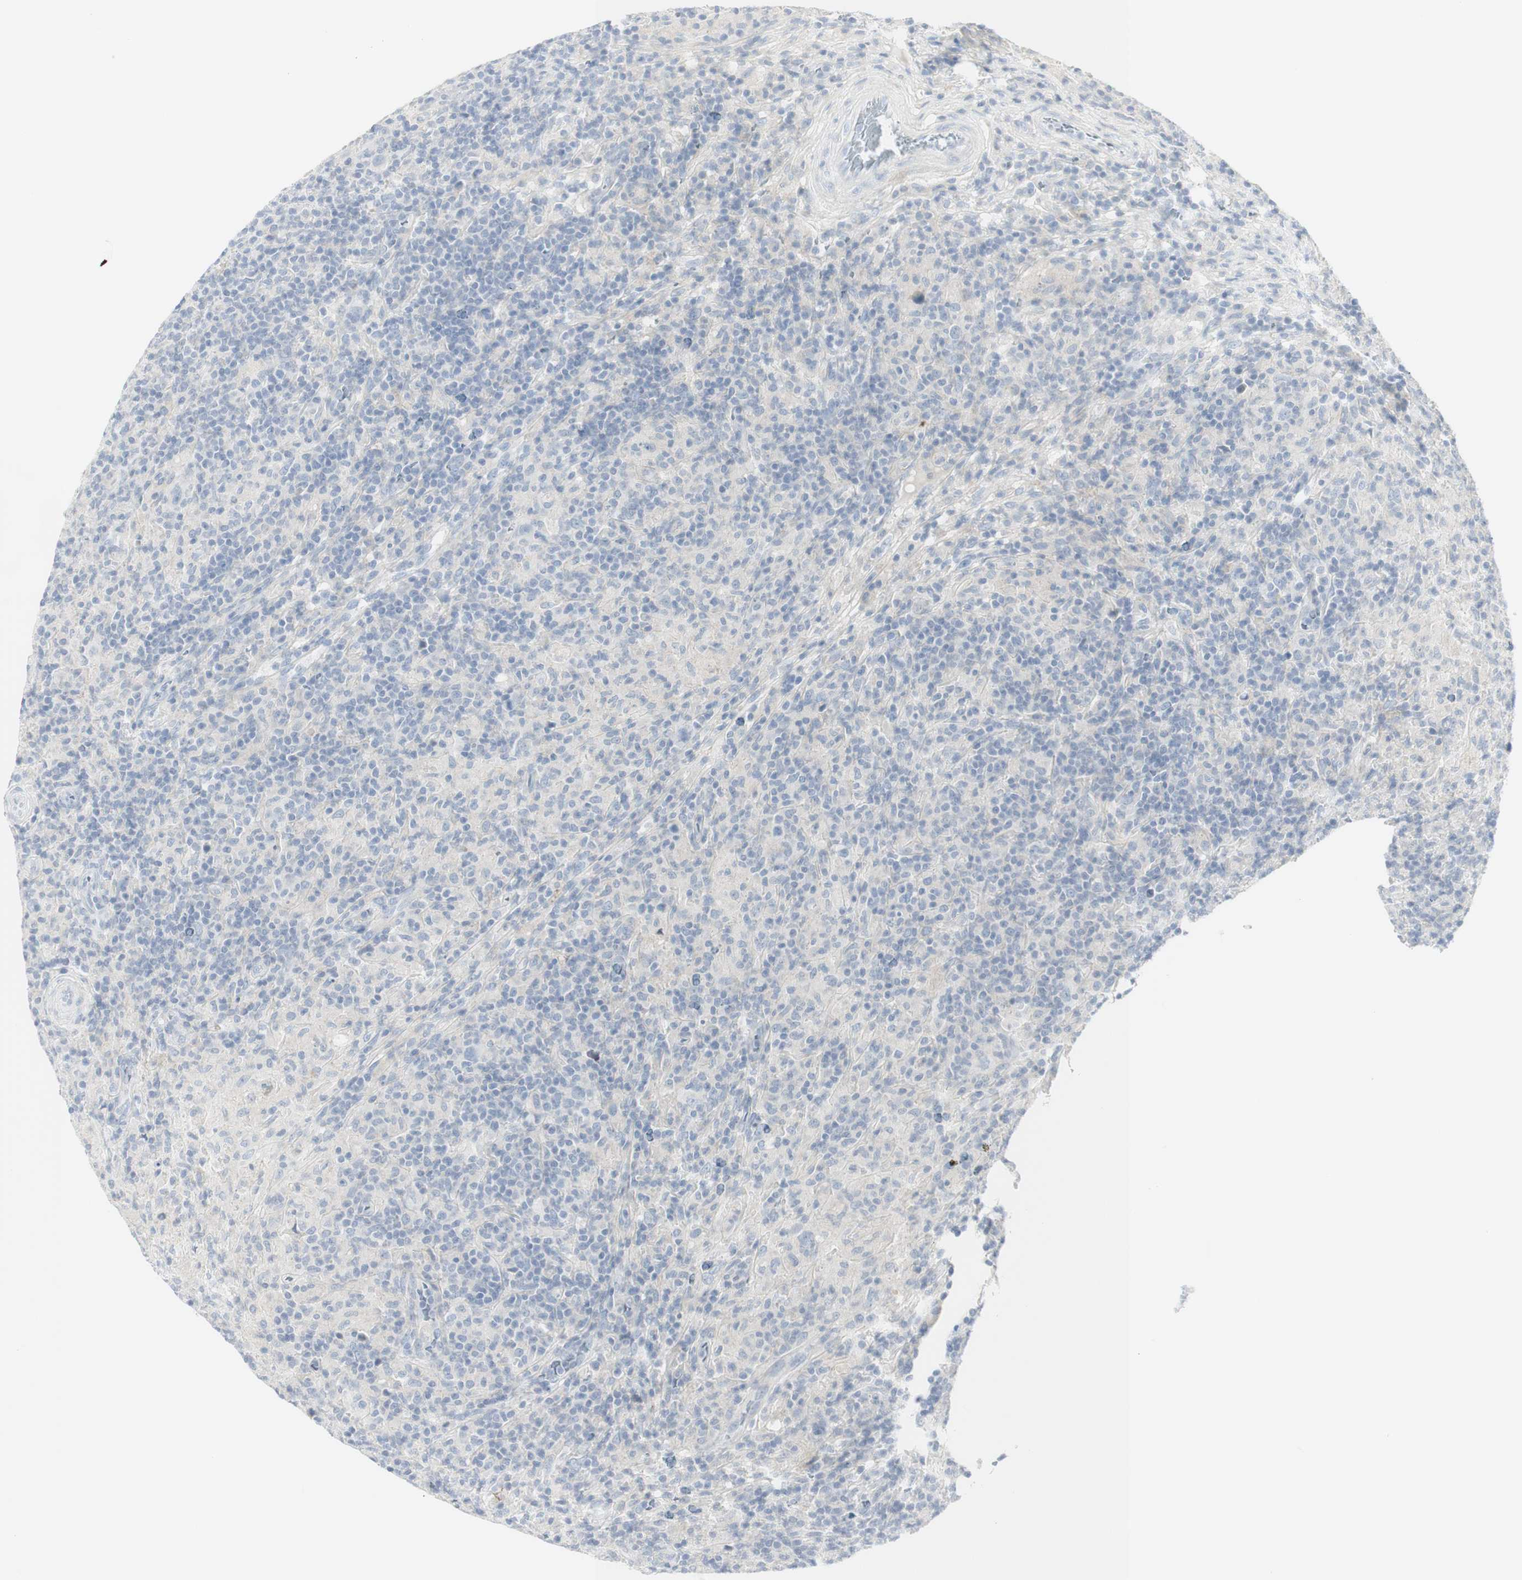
{"staining": {"intensity": "negative", "quantity": "none", "location": "none"}, "tissue": "lymphoma", "cell_type": "Tumor cells", "image_type": "cancer", "snomed": [{"axis": "morphology", "description": "Hodgkin's disease, NOS"}, {"axis": "topography", "description": "Lymph node"}], "caption": "IHC histopathology image of neoplastic tissue: human lymphoma stained with DAB (3,3'-diaminobenzidine) exhibits no significant protein positivity in tumor cells.", "gene": "MDK", "patient": {"sex": "male", "age": 70}}